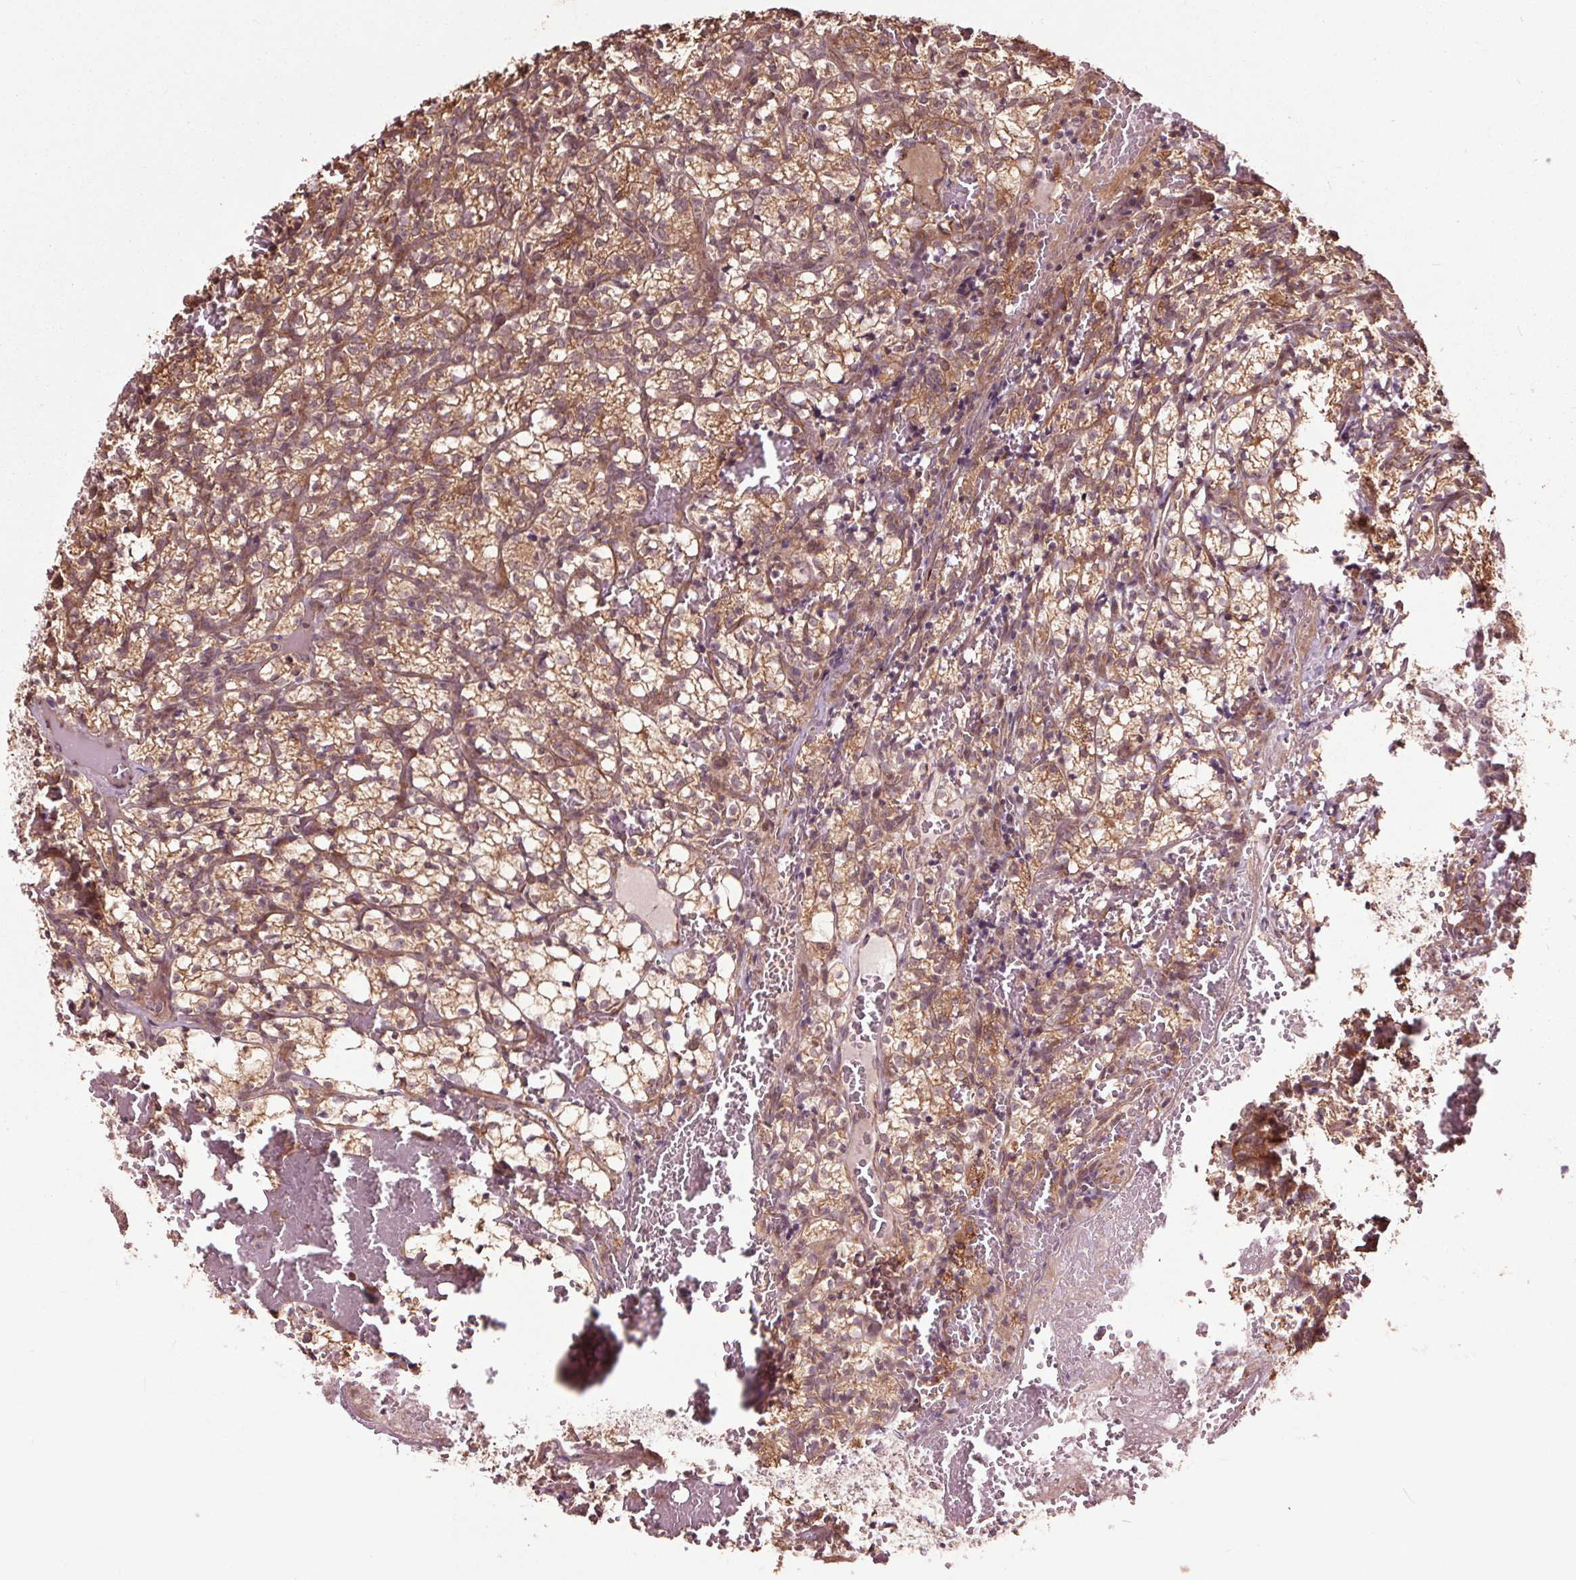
{"staining": {"intensity": "moderate", "quantity": ">75%", "location": "cytoplasmic/membranous,nuclear"}, "tissue": "renal cancer", "cell_type": "Tumor cells", "image_type": "cancer", "snomed": [{"axis": "morphology", "description": "Adenocarcinoma, NOS"}, {"axis": "topography", "description": "Kidney"}], "caption": "Immunohistochemical staining of renal adenocarcinoma exhibits moderate cytoplasmic/membranous and nuclear protein expression in about >75% of tumor cells. The staining was performed using DAB (3,3'-diaminobenzidine), with brown indicating positive protein expression. Nuclei are stained blue with hematoxylin.", "gene": "CEP95", "patient": {"sex": "female", "age": 69}}